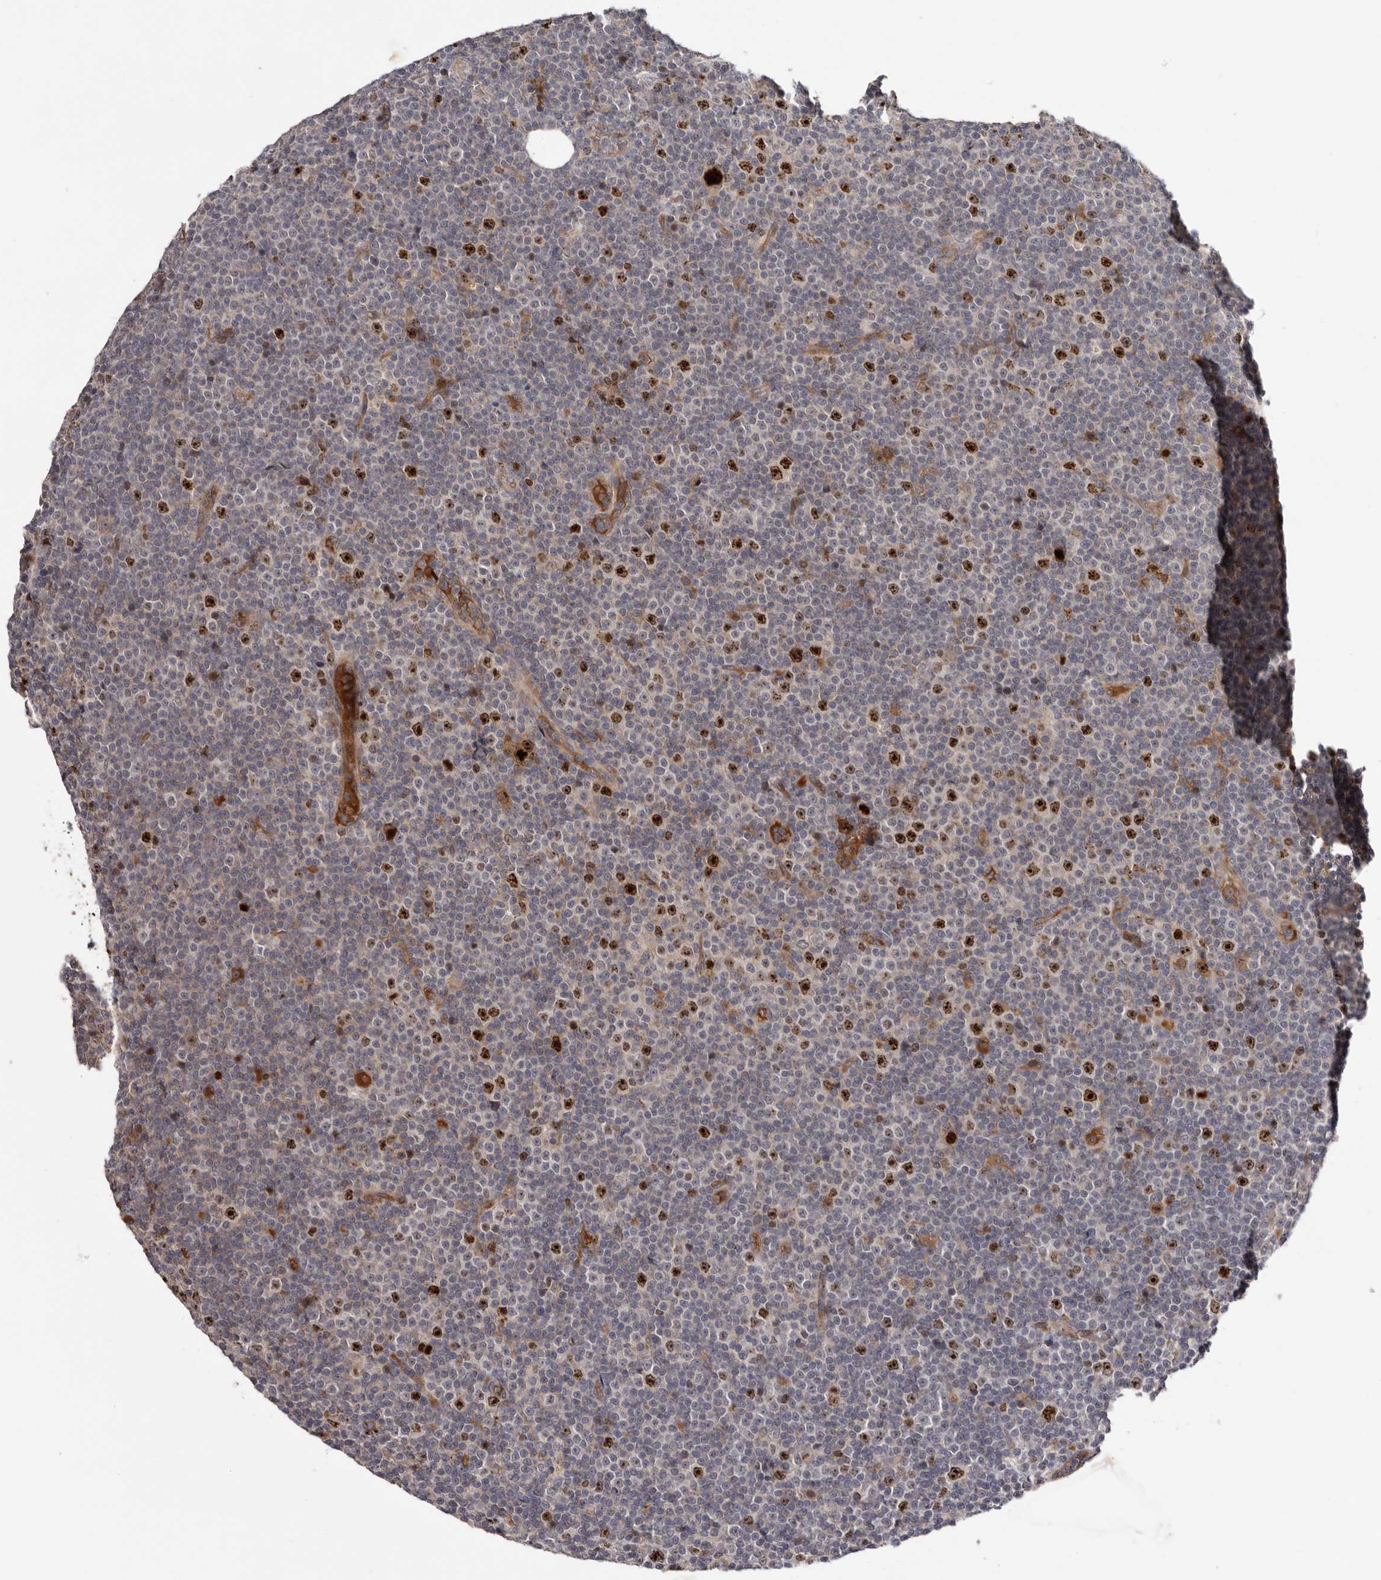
{"staining": {"intensity": "strong", "quantity": "<25%", "location": "nuclear"}, "tissue": "lymphoma", "cell_type": "Tumor cells", "image_type": "cancer", "snomed": [{"axis": "morphology", "description": "Malignant lymphoma, non-Hodgkin's type, Low grade"}, {"axis": "topography", "description": "Lymph node"}], "caption": "Immunohistochemical staining of human malignant lymphoma, non-Hodgkin's type (low-grade) reveals medium levels of strong nuclear positivity in about <25% of tumor cells. (DAB IHC, brown staining for protein, blue staining for nuclei).", "gene": "CDCA8", "patient": {"sex": "female", "age": 67}}